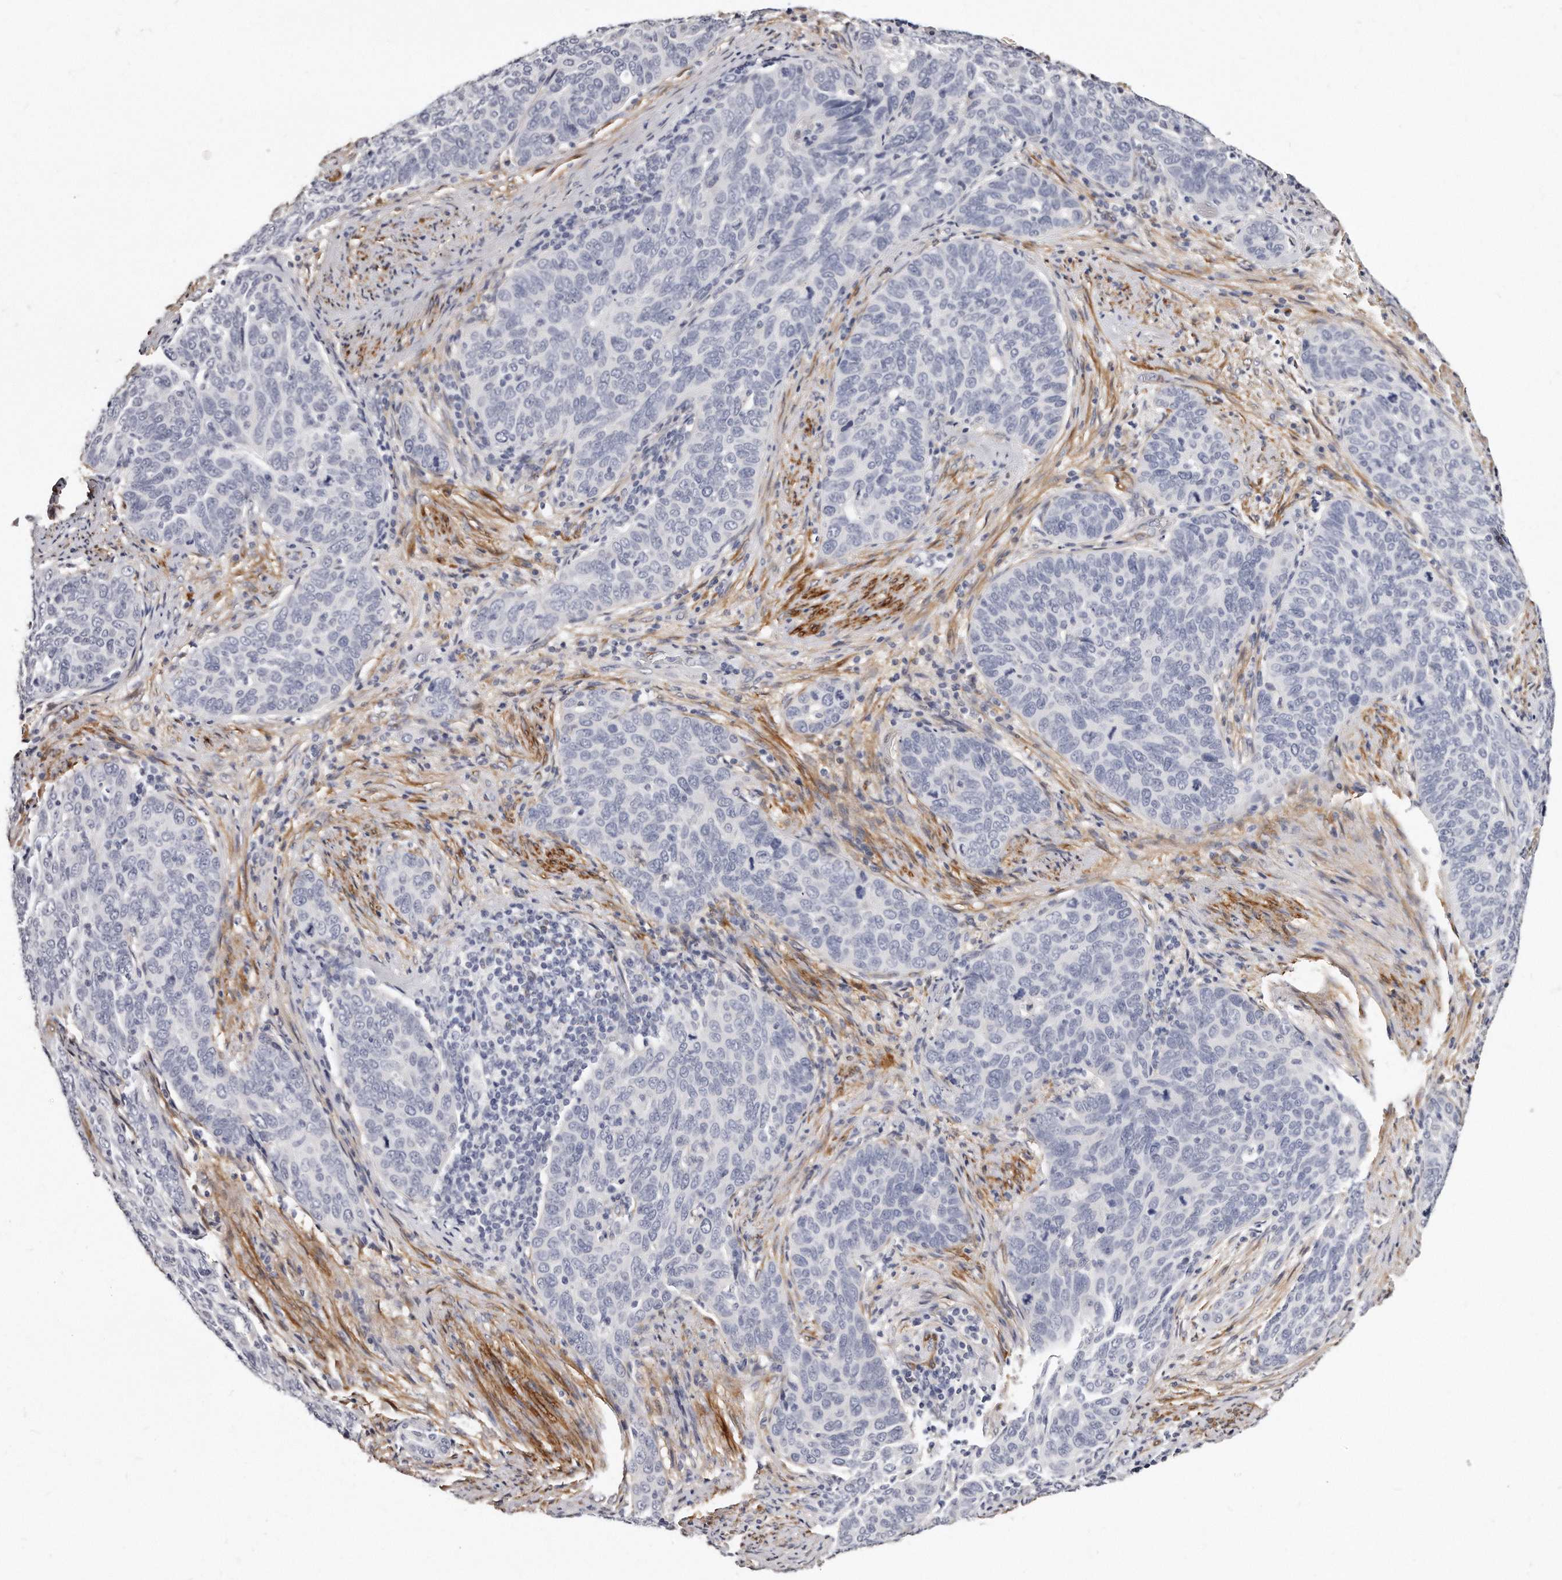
{"staining": {"intensity": "negative", "quantity": "none", "location": "none"}, "tissue": "cervical cancer", "cell_type": "Tumor cells", "image_type": "cancer", "snomed": [{"axis": "morphology", "description": "Squamous cell carcinoma, NOS"}, {"axis": "topography", "description": "Cervix"}], "caption": "An immunohistochemistry (IHC) micrograph of cervical cancer (squamous cell carcinoma) is shown. There is no staining in tumor cells of cervical cancer (squamous cell carcinoma).", "gene": "LMOD1", "patient": {"sex": "female", "age": 60}}